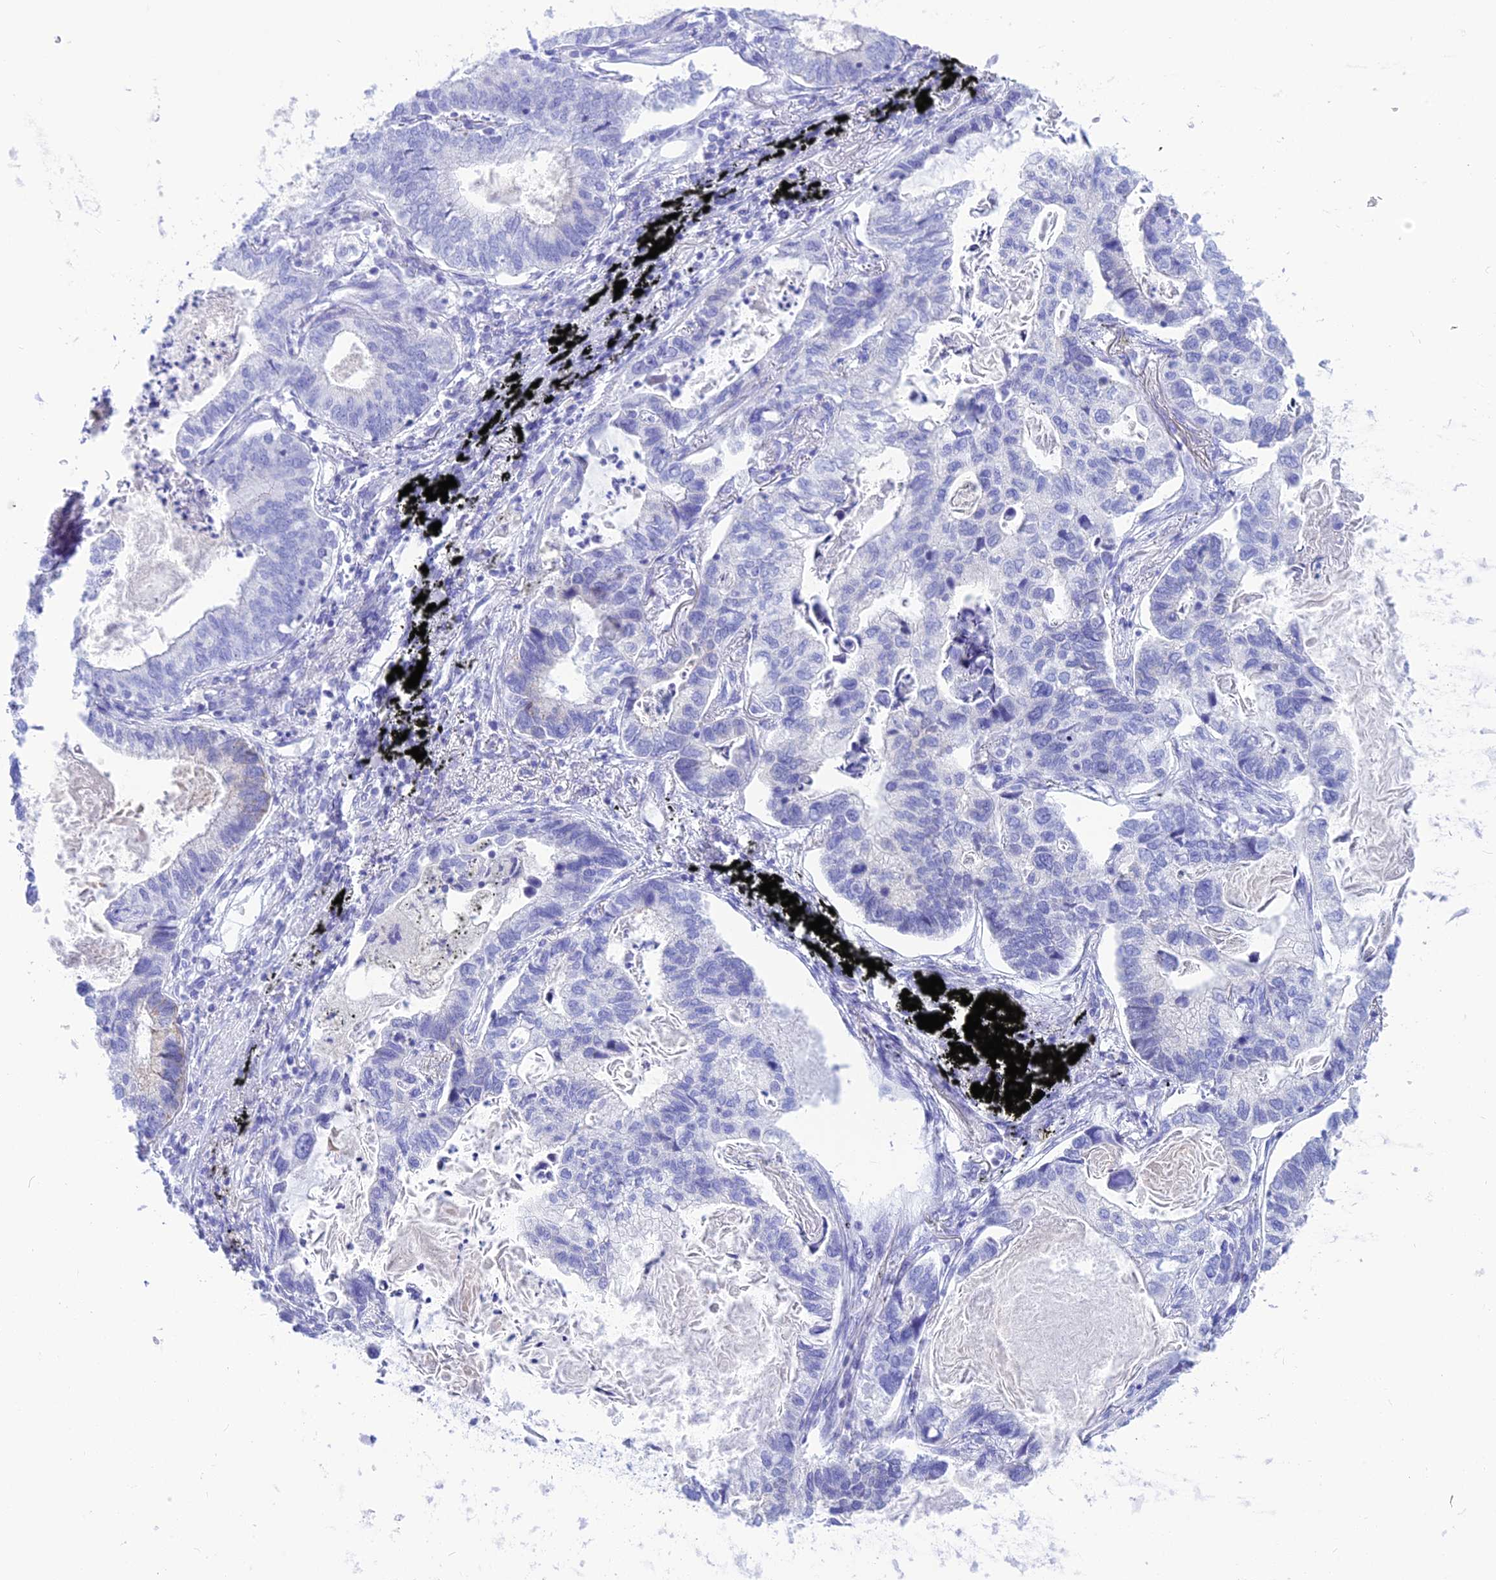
{"staining": {"intensity": "negative", "quantity": "none", "location": "none"}, "tissue": "lung cancer", "cell_type": "Tumor cells", "image_type": "cancer", "snomed": [{"axis": "morphology", "description": "Adenocarcinoma, NOS"}, {"axis": "topography", "description": "Lung"}], "caption": "Immunohistochemical staining of human lung adenocarcinoma exhibits no significant staining in tumor cells.", "gene": "GLYATL1", "patient": {"sex": "male", "age": 67}}